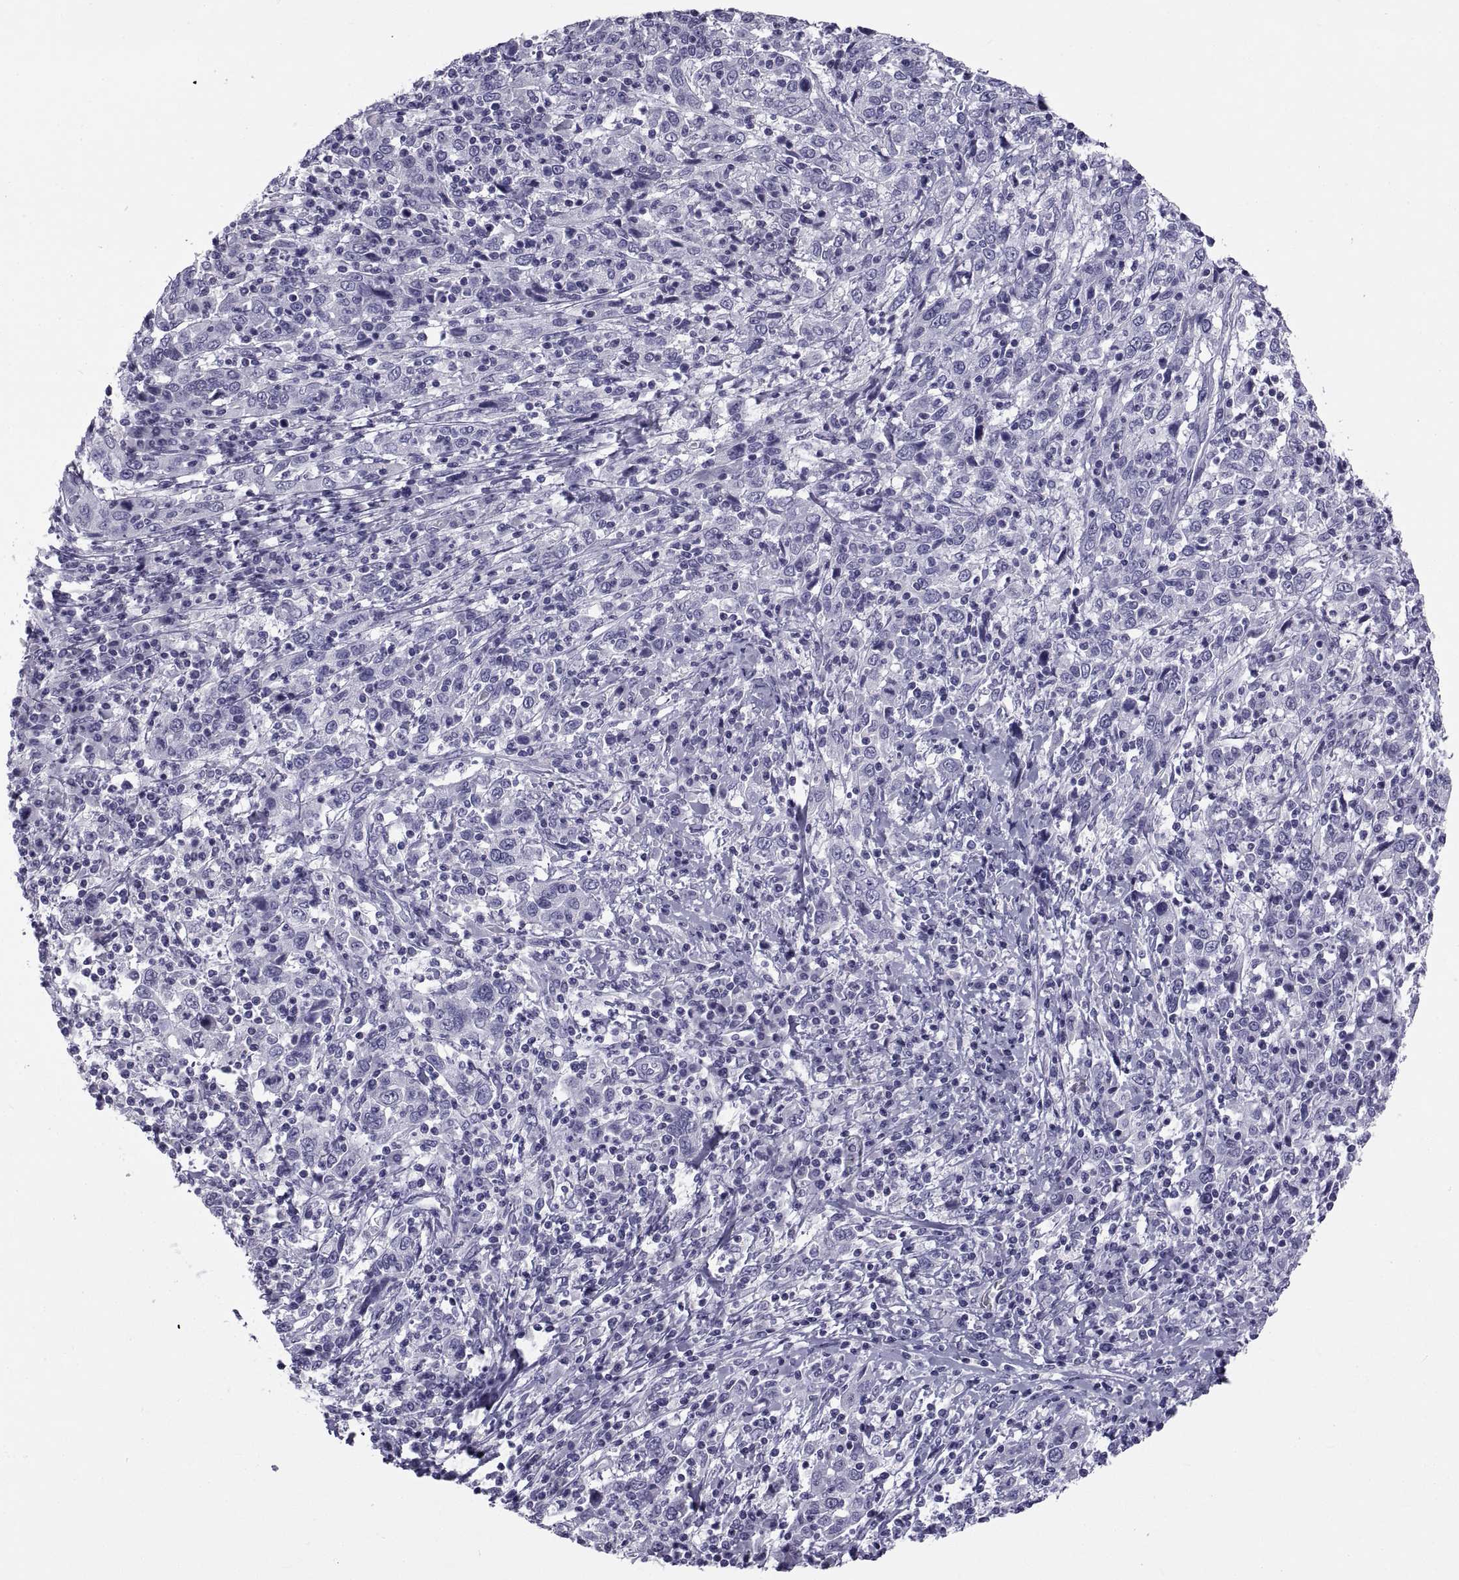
{"staining": {"intensity": "negative", "quantity": "none", "location": "none"}, "tissue": "cervical cancer", "cell_type": "Tumor cells", "image_type": "cancer", "snomed": [{"axis": "morphology", "description": "Squamous cell carcinoma, NOS"}, {"axis": "topography", "description": "Cervix"}], "caption": "Human cervical cancer (squamous cell carcinoma) stained for a protein using IHC shows no positivity in tumor cells.", "gene": "NPTX2", "patient": {"sex": "female", "age": 46}}